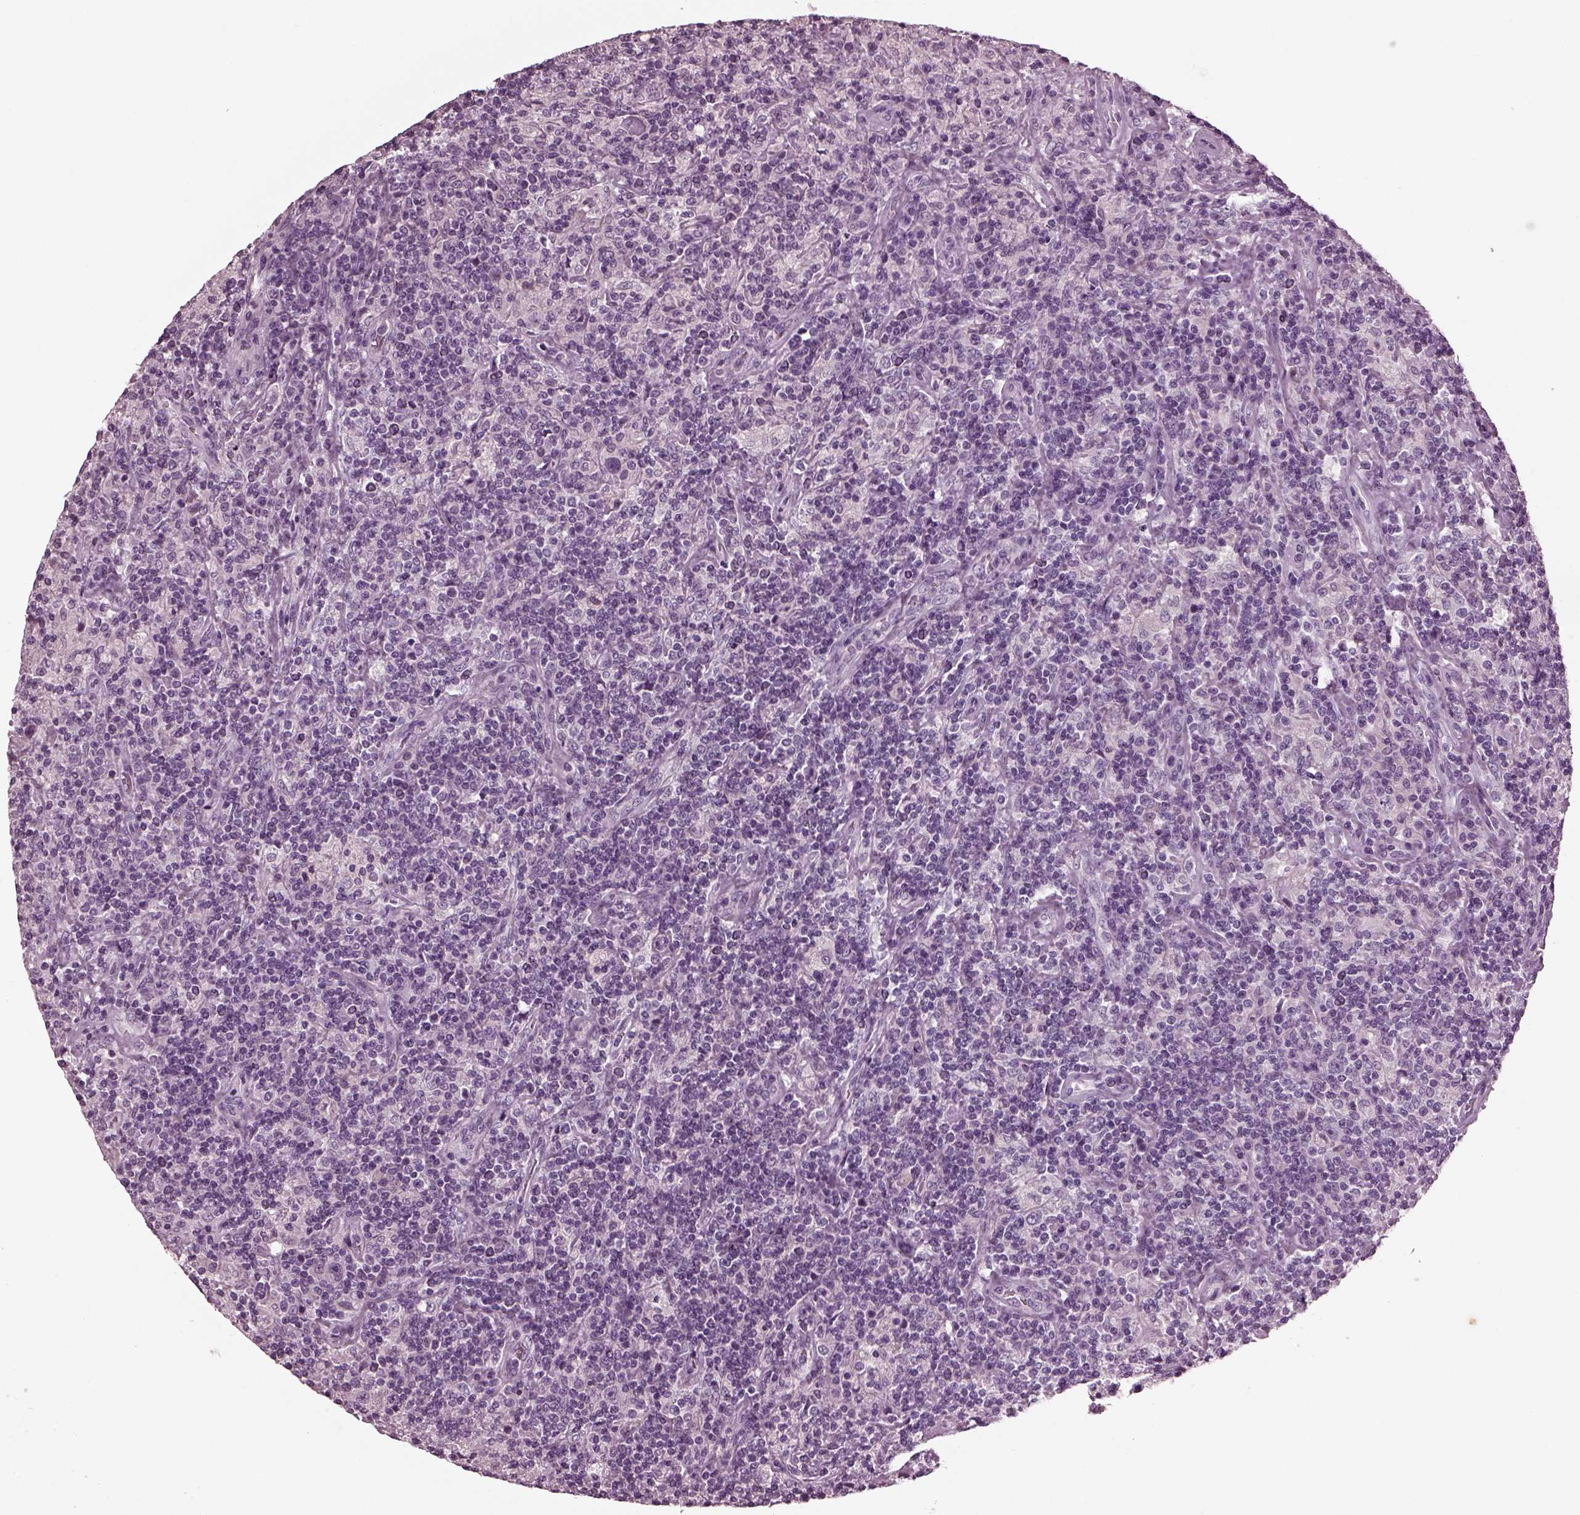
{"staining": {"intensity": "negative", "quantity": "none", "location": "none"}, "tissue": "lymphoma", "cell_type": "Tumor cells", "image_type": "cancer", "snomed": [{"axis": "morphology", "description": "Hodgkin's disease, NOS"}, {"axis": "topography", "description": "Lymph node"}], "caption": "Tumor cells show no significant protein positivity in lymphoma.", "gene": "MIB2", "patient": {"sex": "male", "age": 70}}